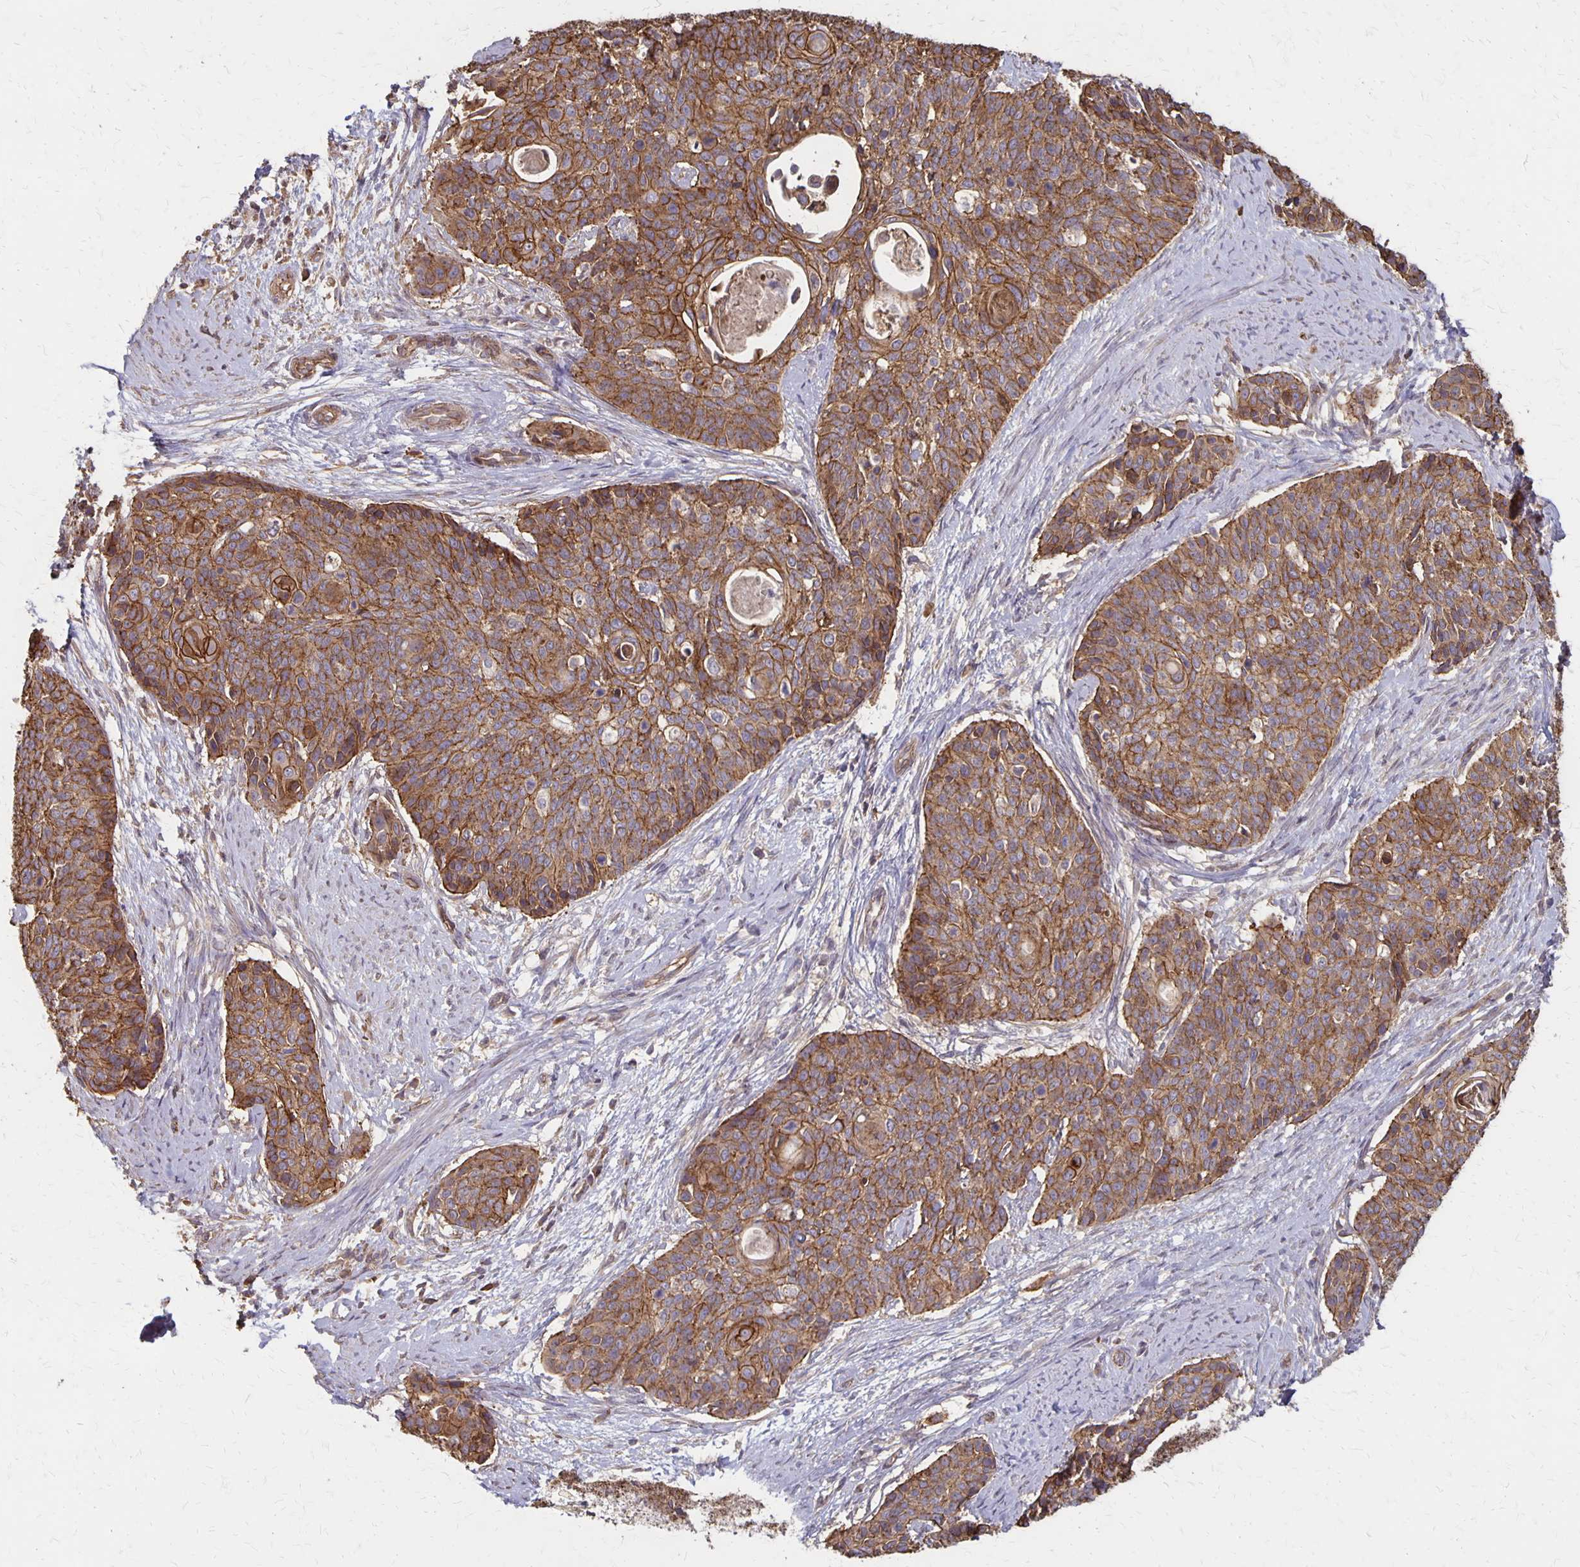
{"staining": {"intensity": "moderate", "quantity": ">75%", "location": "cytoplasmic/membranous"}, "tissue": "cervical cancer", "cell_type": "Tumor cells", "image_type": "cancer", "snomed": [{"axis": "morphology", "description": "Squamous cell carcinoma, NOS"}, {"axis": "topography", "description": "Cervix"}], "caption": "A photomicrograph of squamous cell carcinoma (cervical) stained for a protein exhibits moderate cytoplasmic/membranous brown staining in tumor cells. The staining was performed using DAB to visualize the protein expression in brown, while the nuclei were stained in blue with hematoxylin (Magnification: 20x).", "gene": "PROM2", "patient": {"sex": "female", "age": 69}}